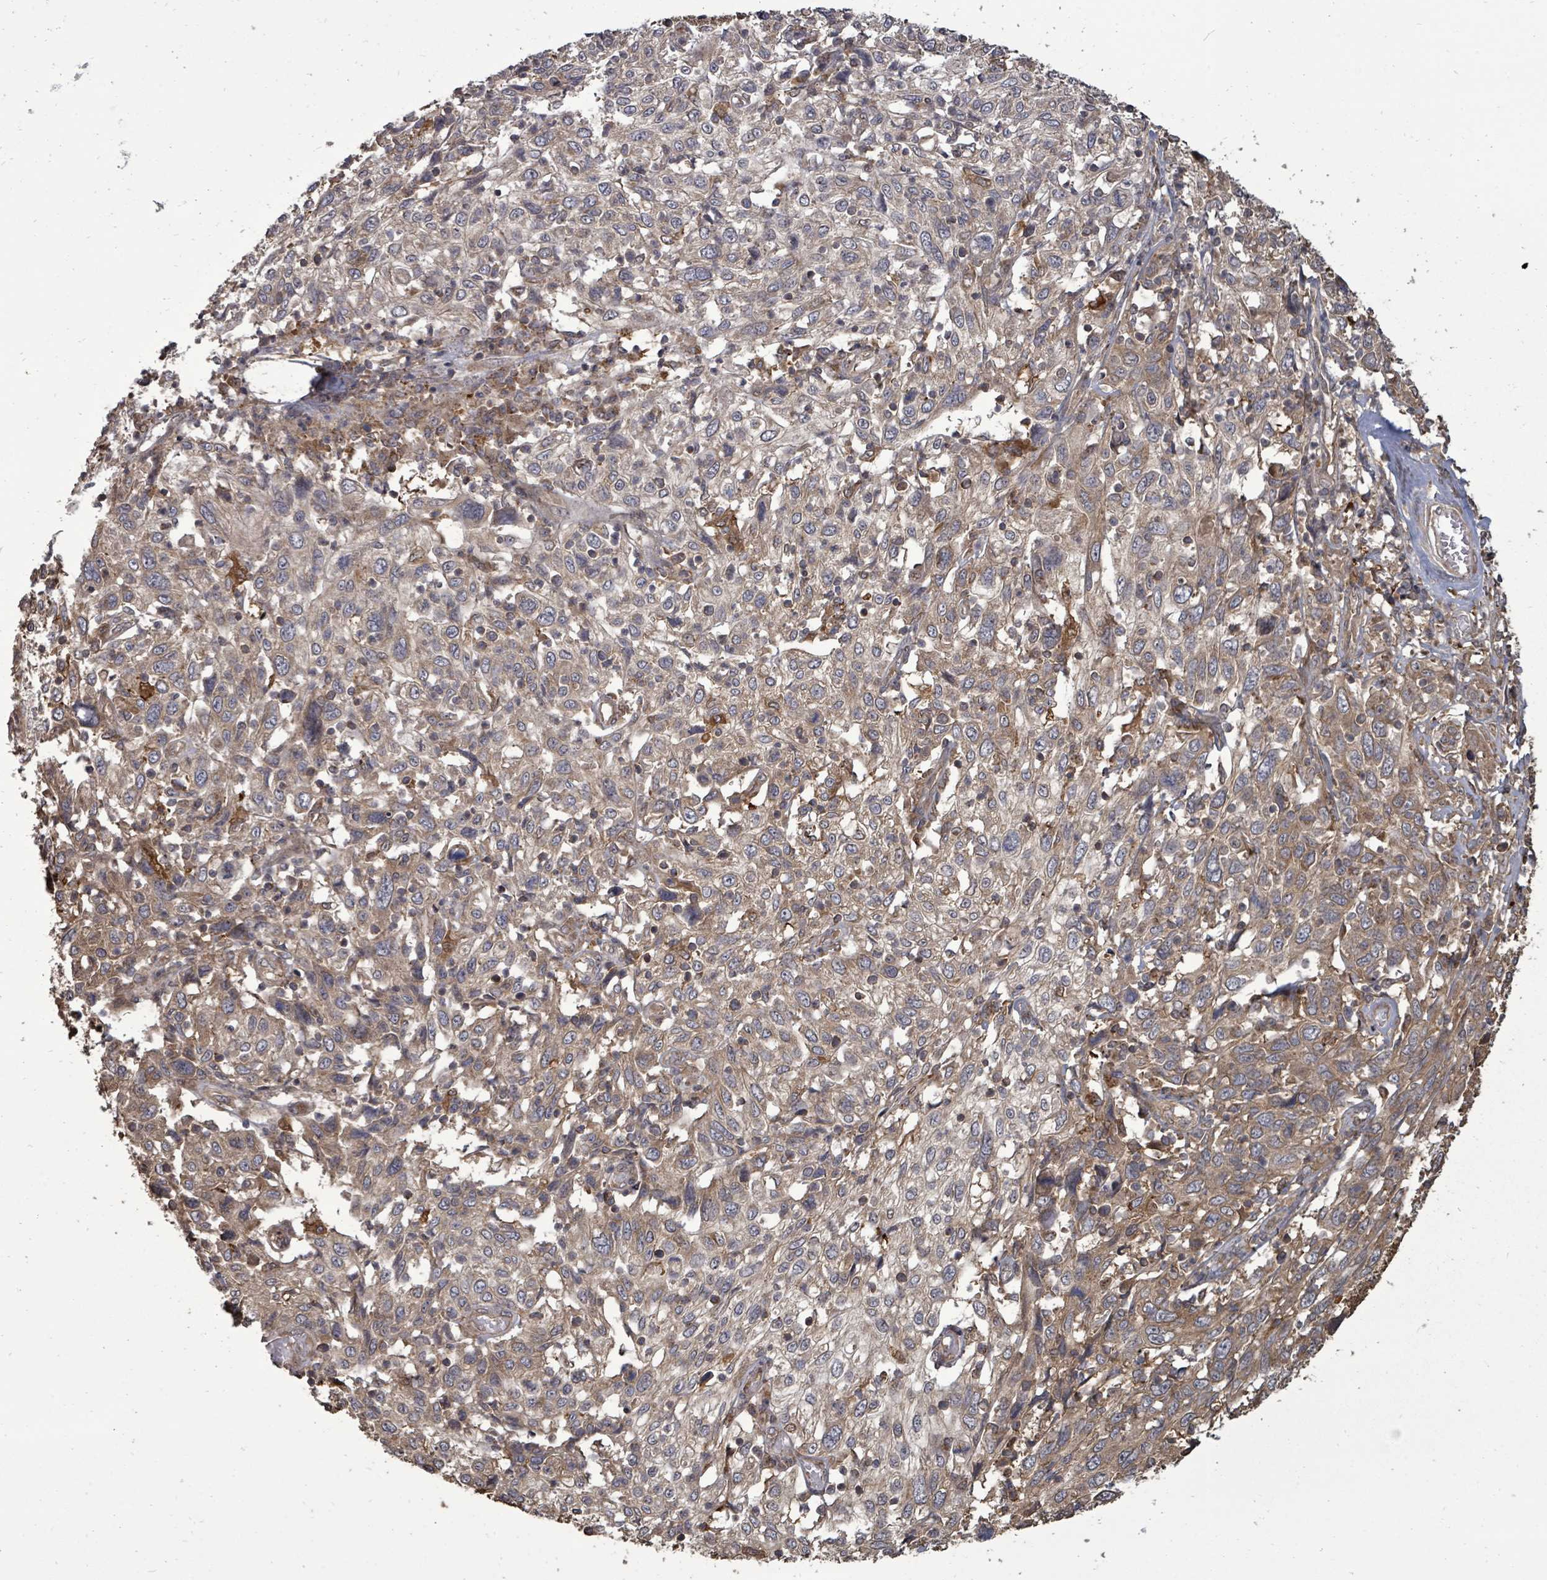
{"staining": {"intensity": "weak", "quantity": ">75%", "location": "cytoplasmic/membranous"}, "tissue": "cervical cancer", "cell_type": "Tumor cells", "image_type": "cancer", "snomed": [{"axis": "morphology", "description": "Squamous cell carcinoma, NOS"}, {"axis": "topography", "description": "Cervix"}], "caption": "Immunohistochemistry micrograph of human cervical cancer (squamous cell carcinoma) stained for a protein (brown), which shows low levels of weak cytoplasmic/membranous positivity in approximately >75% of tumor cells.", "gene": "EIF3C", "patient": {"sex": "female", "age": 46}}